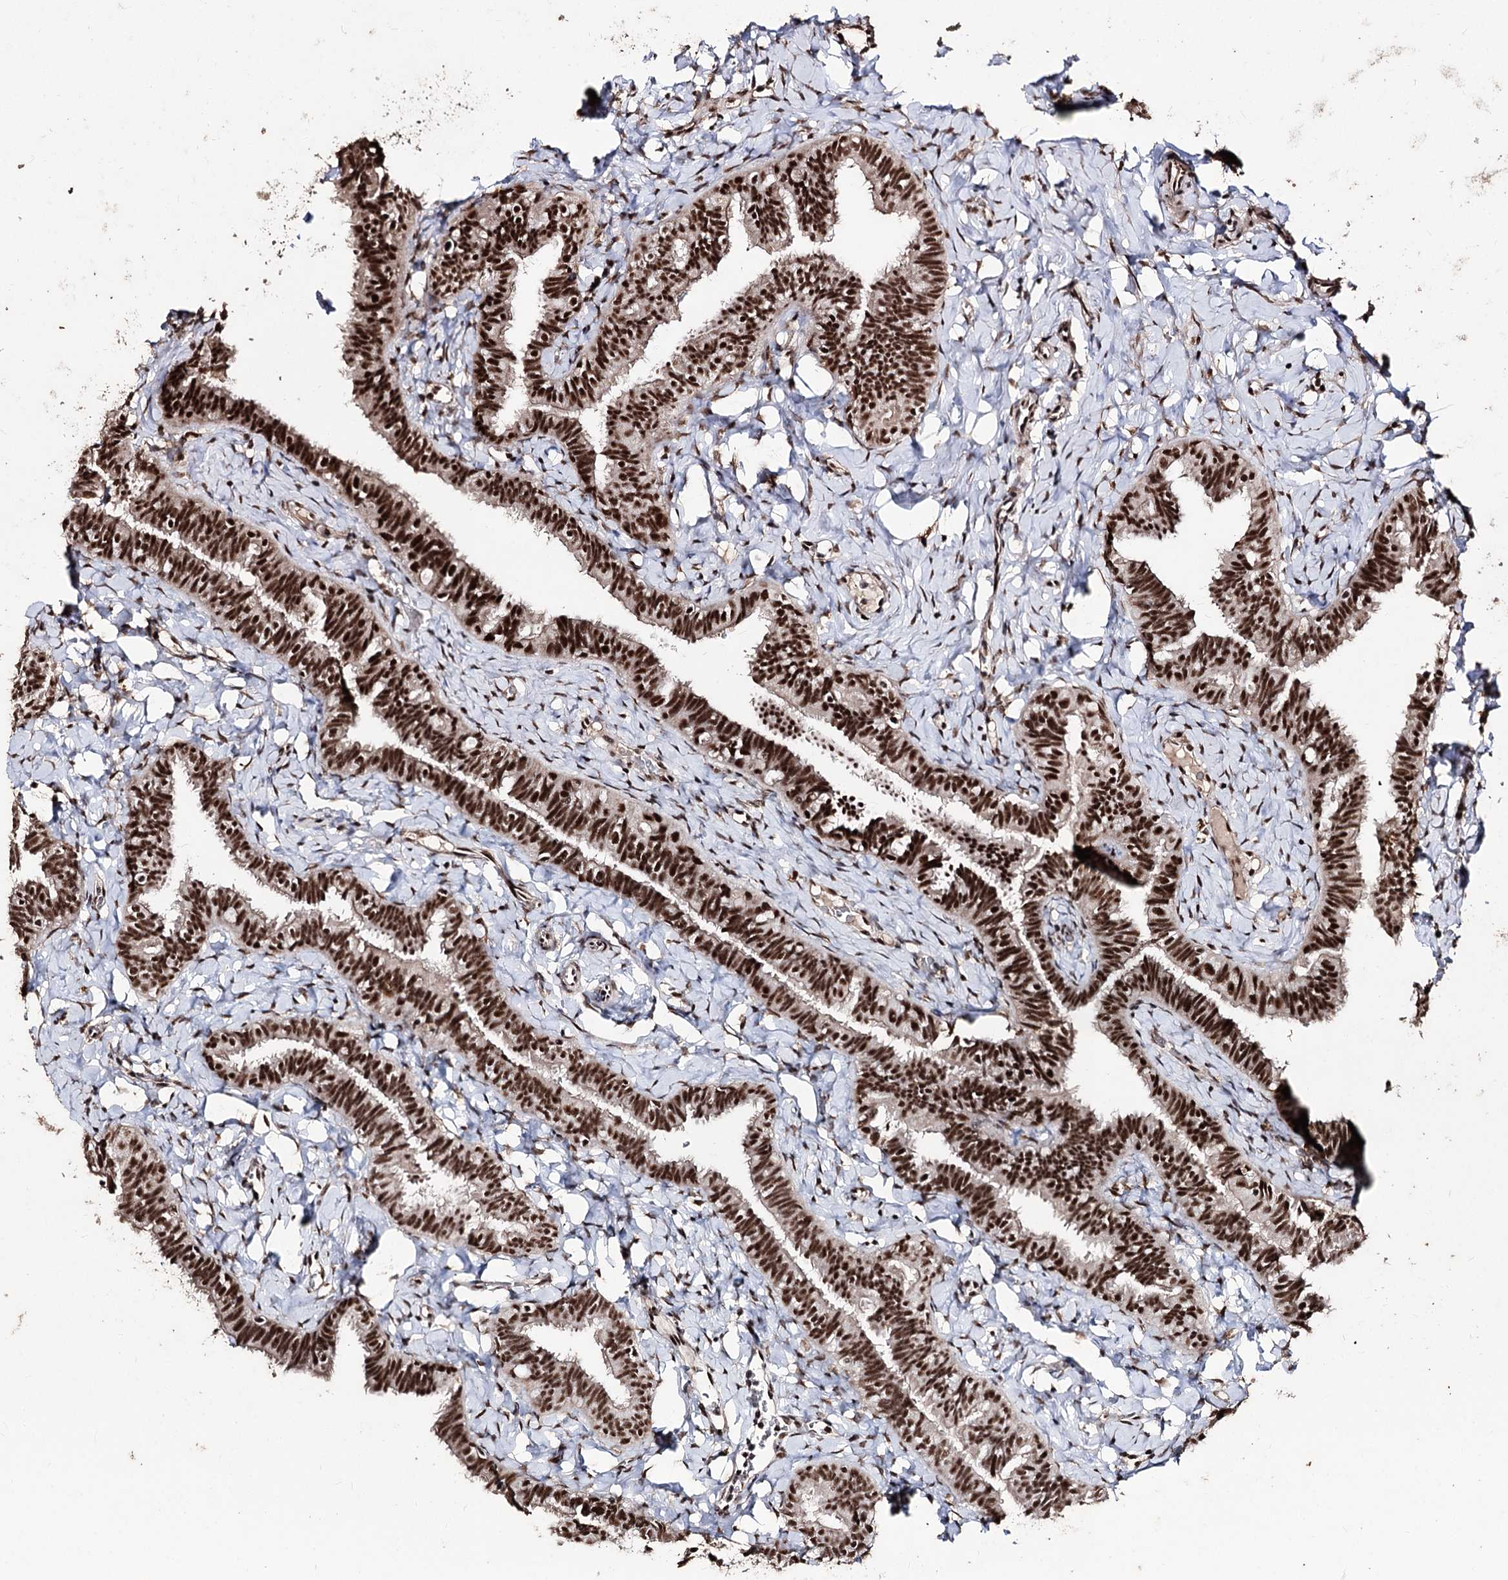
{"staining": {"intensity": "strong", "quantity": ">75%", "location": "nuclear"}, "tissue": "fallopian tube", "cell_type": "Glandular cells", "image_type": "normal", "snomed": [{"axis": "morphology", "description": "Normal tissue, NOS"}, {"axis": "topography", "description": "Fallopian tube"}], "caption": "Fallopian tube stained with DAB IHC shows high levels of strong nuclear positivity in approximately >75% of glandular cells.", "gene": "U2SURP", "patient": {"sex": "female", "age": 65}}